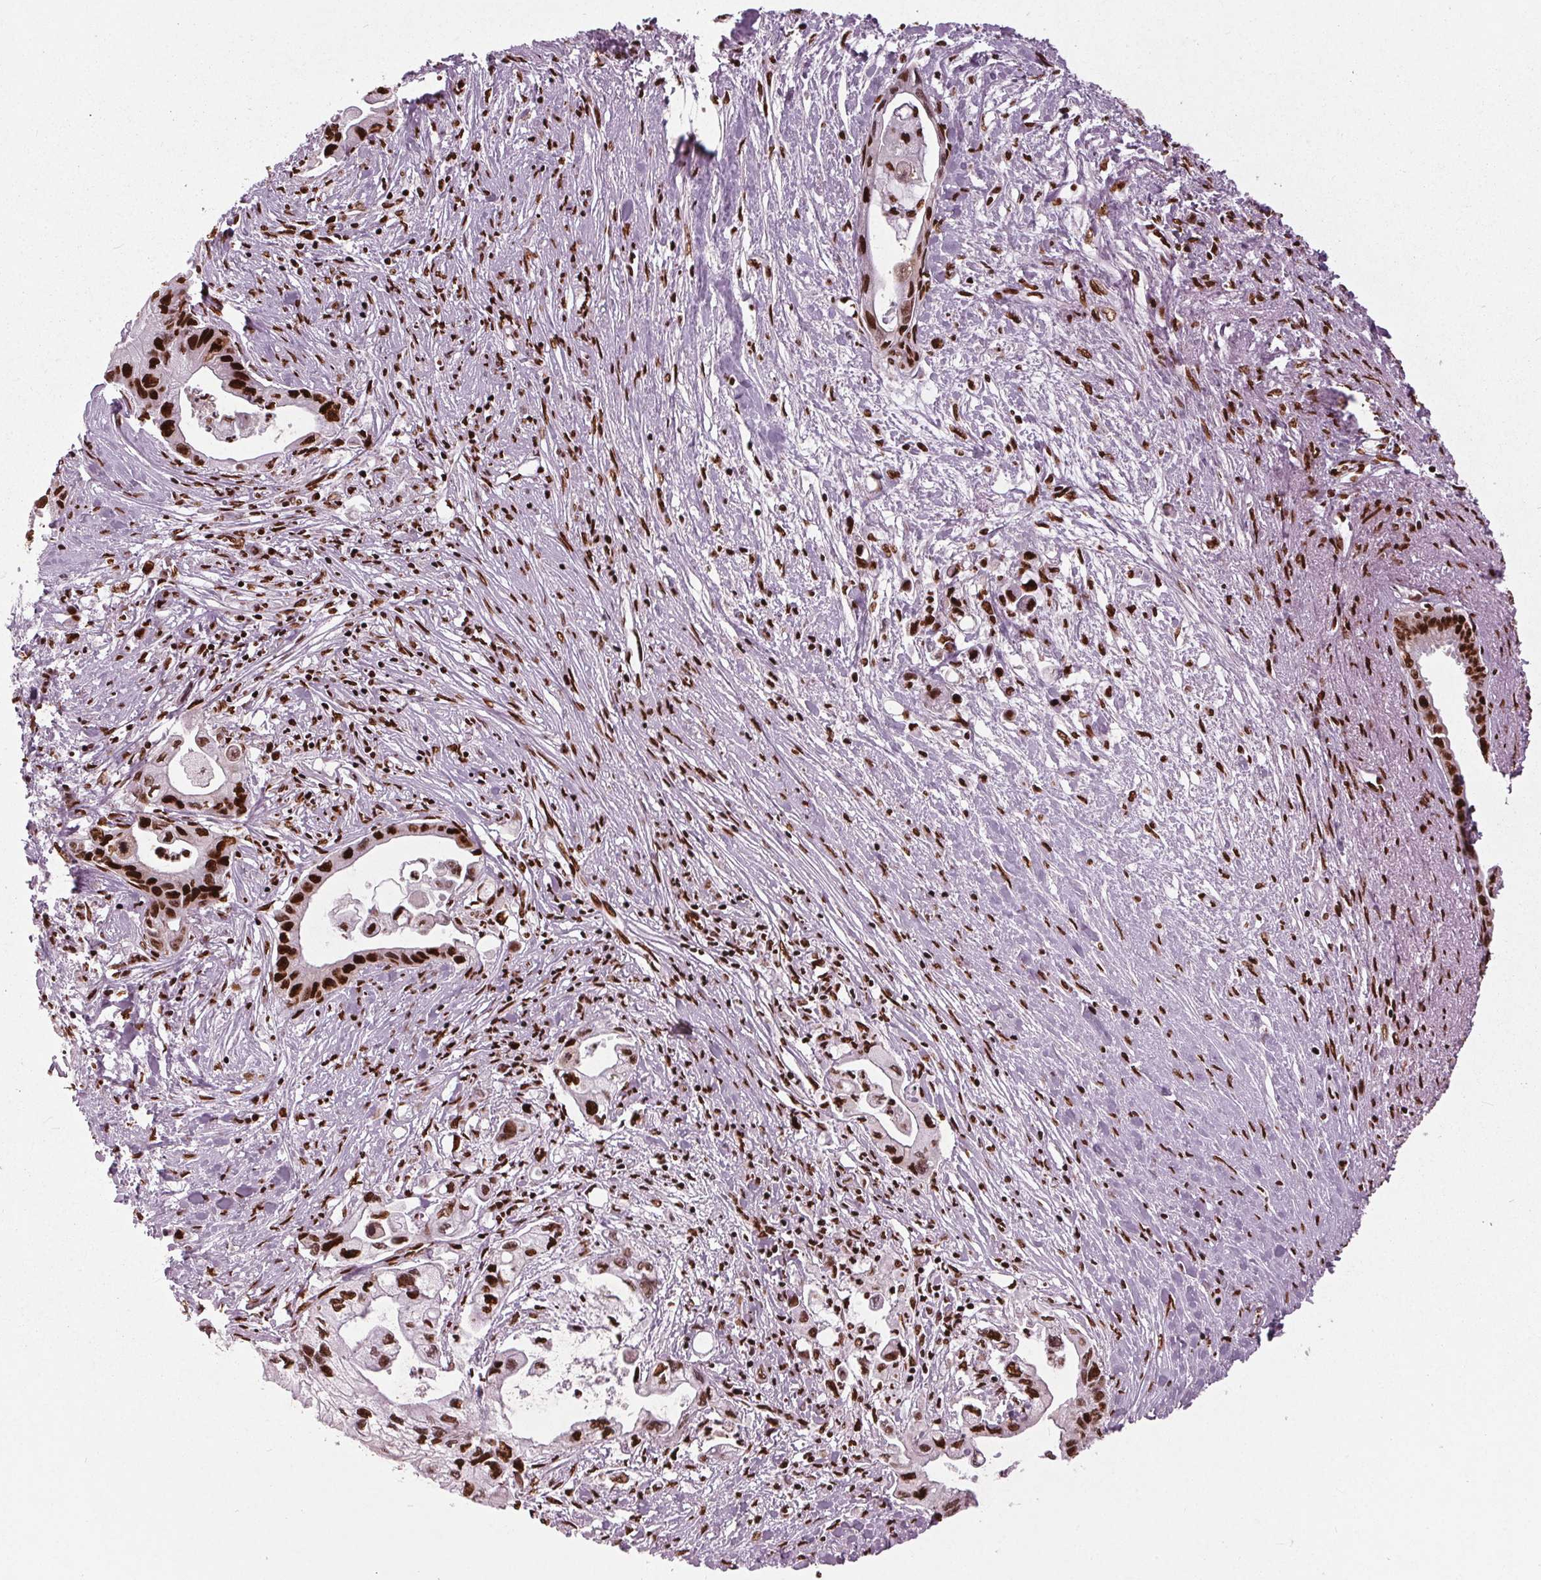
{"staining": {"intensity": "strong", "quantity": ">75%", "location": "nuclear"}, "tissue": "pancreatic cancer", "cell_type": "Tumor cells", "image_type": "cancer", "snomed": [{"axis": "morphology", "description": "Adenocarcinoma, NOS"}, {"axis": "topography", "description": "Pancreas"}], "caption": "Strong nuclear positivity is present in about >75% of tumor cells in pancreatic cancer (adenocarcinoma). The staining was performed using DAB (3,3'-diaminobenzidine) to visualize the protein expression in brown, while the nuclei were stained in blue with hematoxylin (Magnification: 20x).", "gene": "BRD4", "patient": {"sex": "male", "age": 61}}